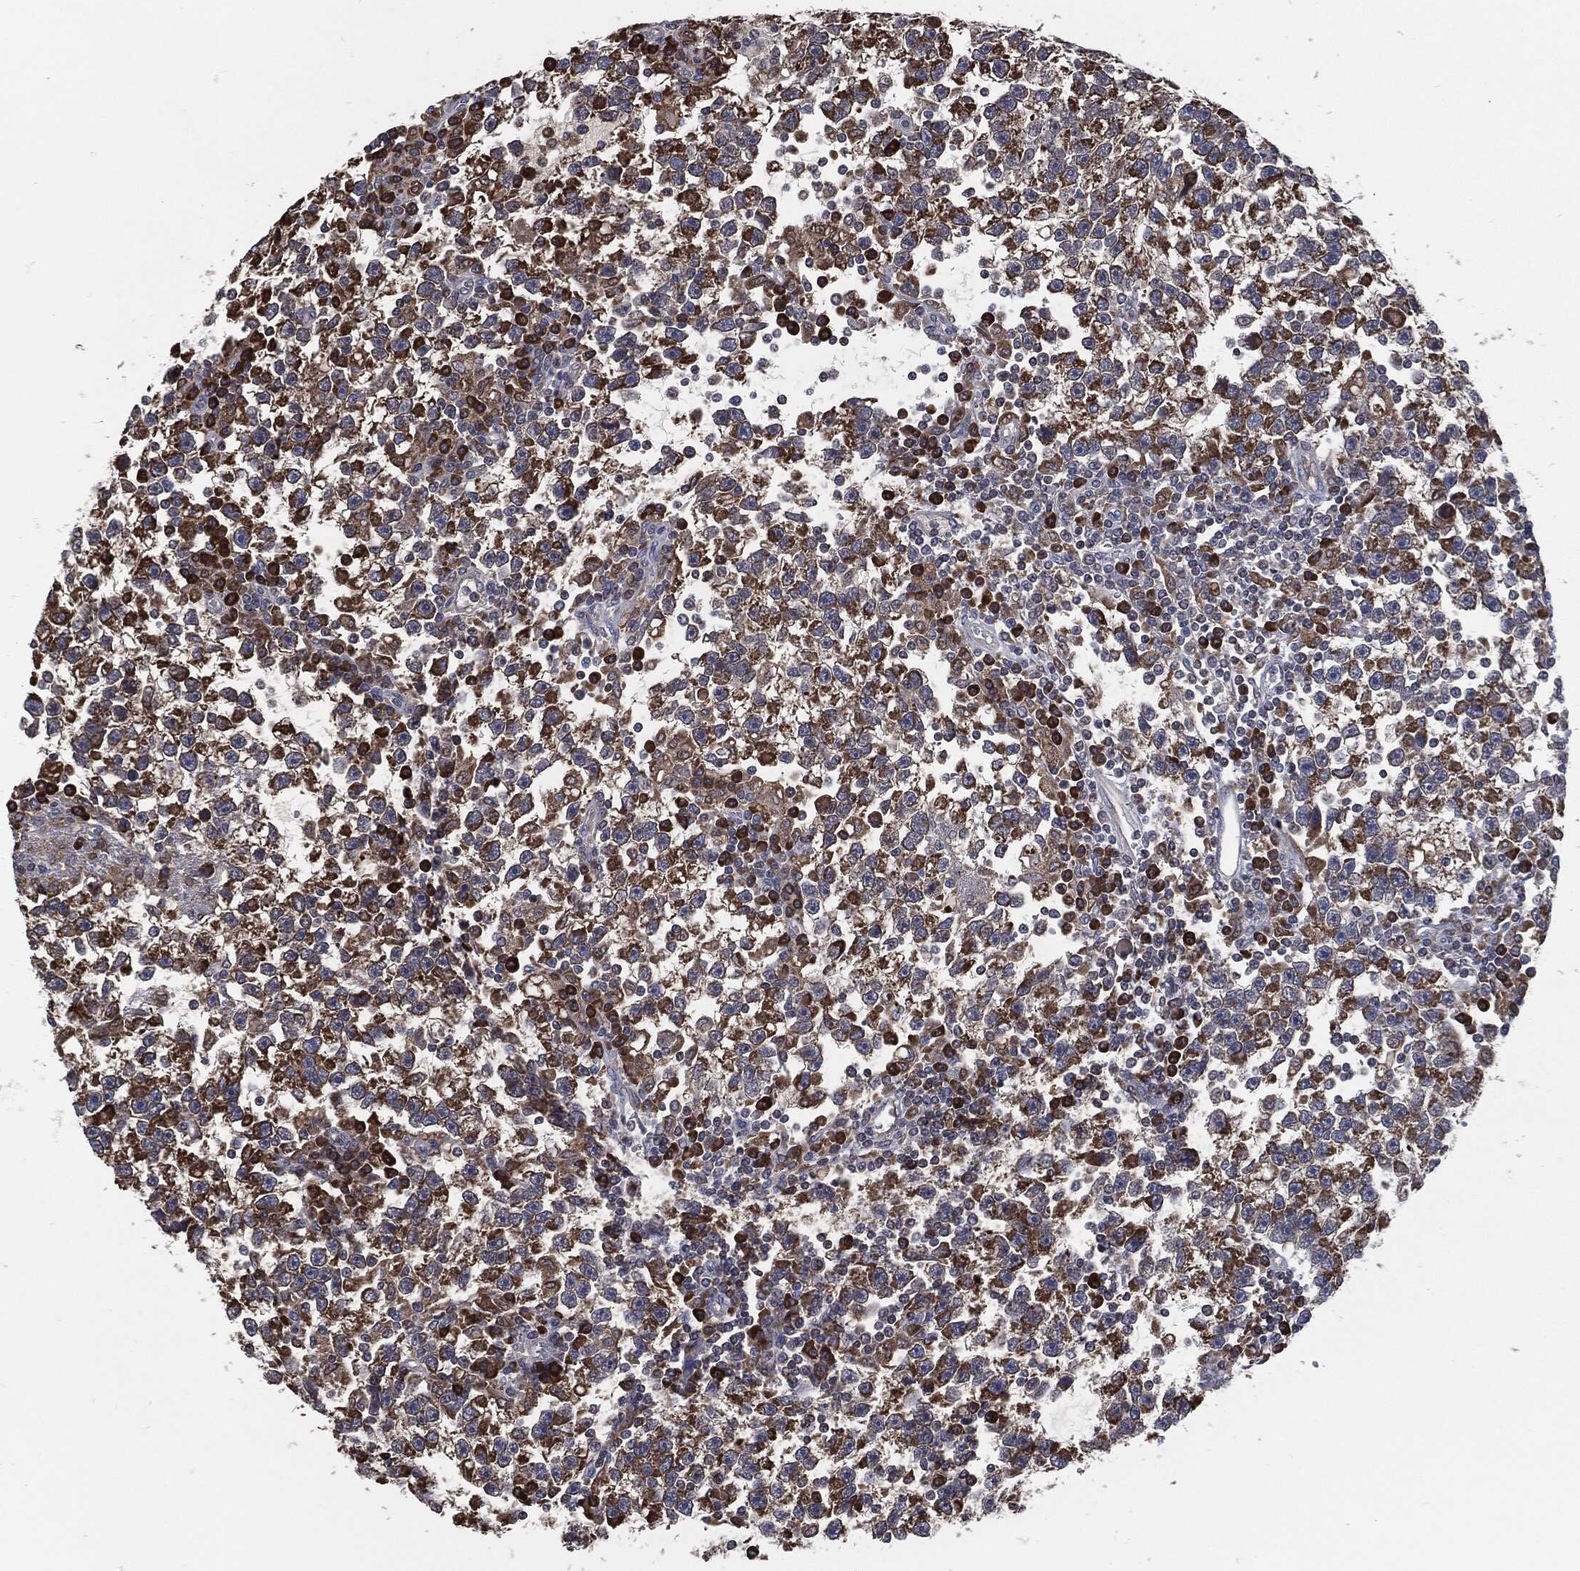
{"staining": {"intensity": "strong", "quantity": "25%-75%", "location": "cytoplasmic/membranous"}, "tissue": "testis cancer", "cell_type": "Tumor cells", "image_type": "cancer", "snomed": [{"axis": "morphology", "description": "Seminoma, NOS"}, {"axis": "topography", "description": "Testis"}], "caption": "Testis cancer (seminoma) stained for a protein (brown) exhibits strong cytoplasmic/membranous positive positivity in approximately 25%-75% of tumor cells.", "gene": "PRDX4", "patient": {"sex": "male", "age": 47}}